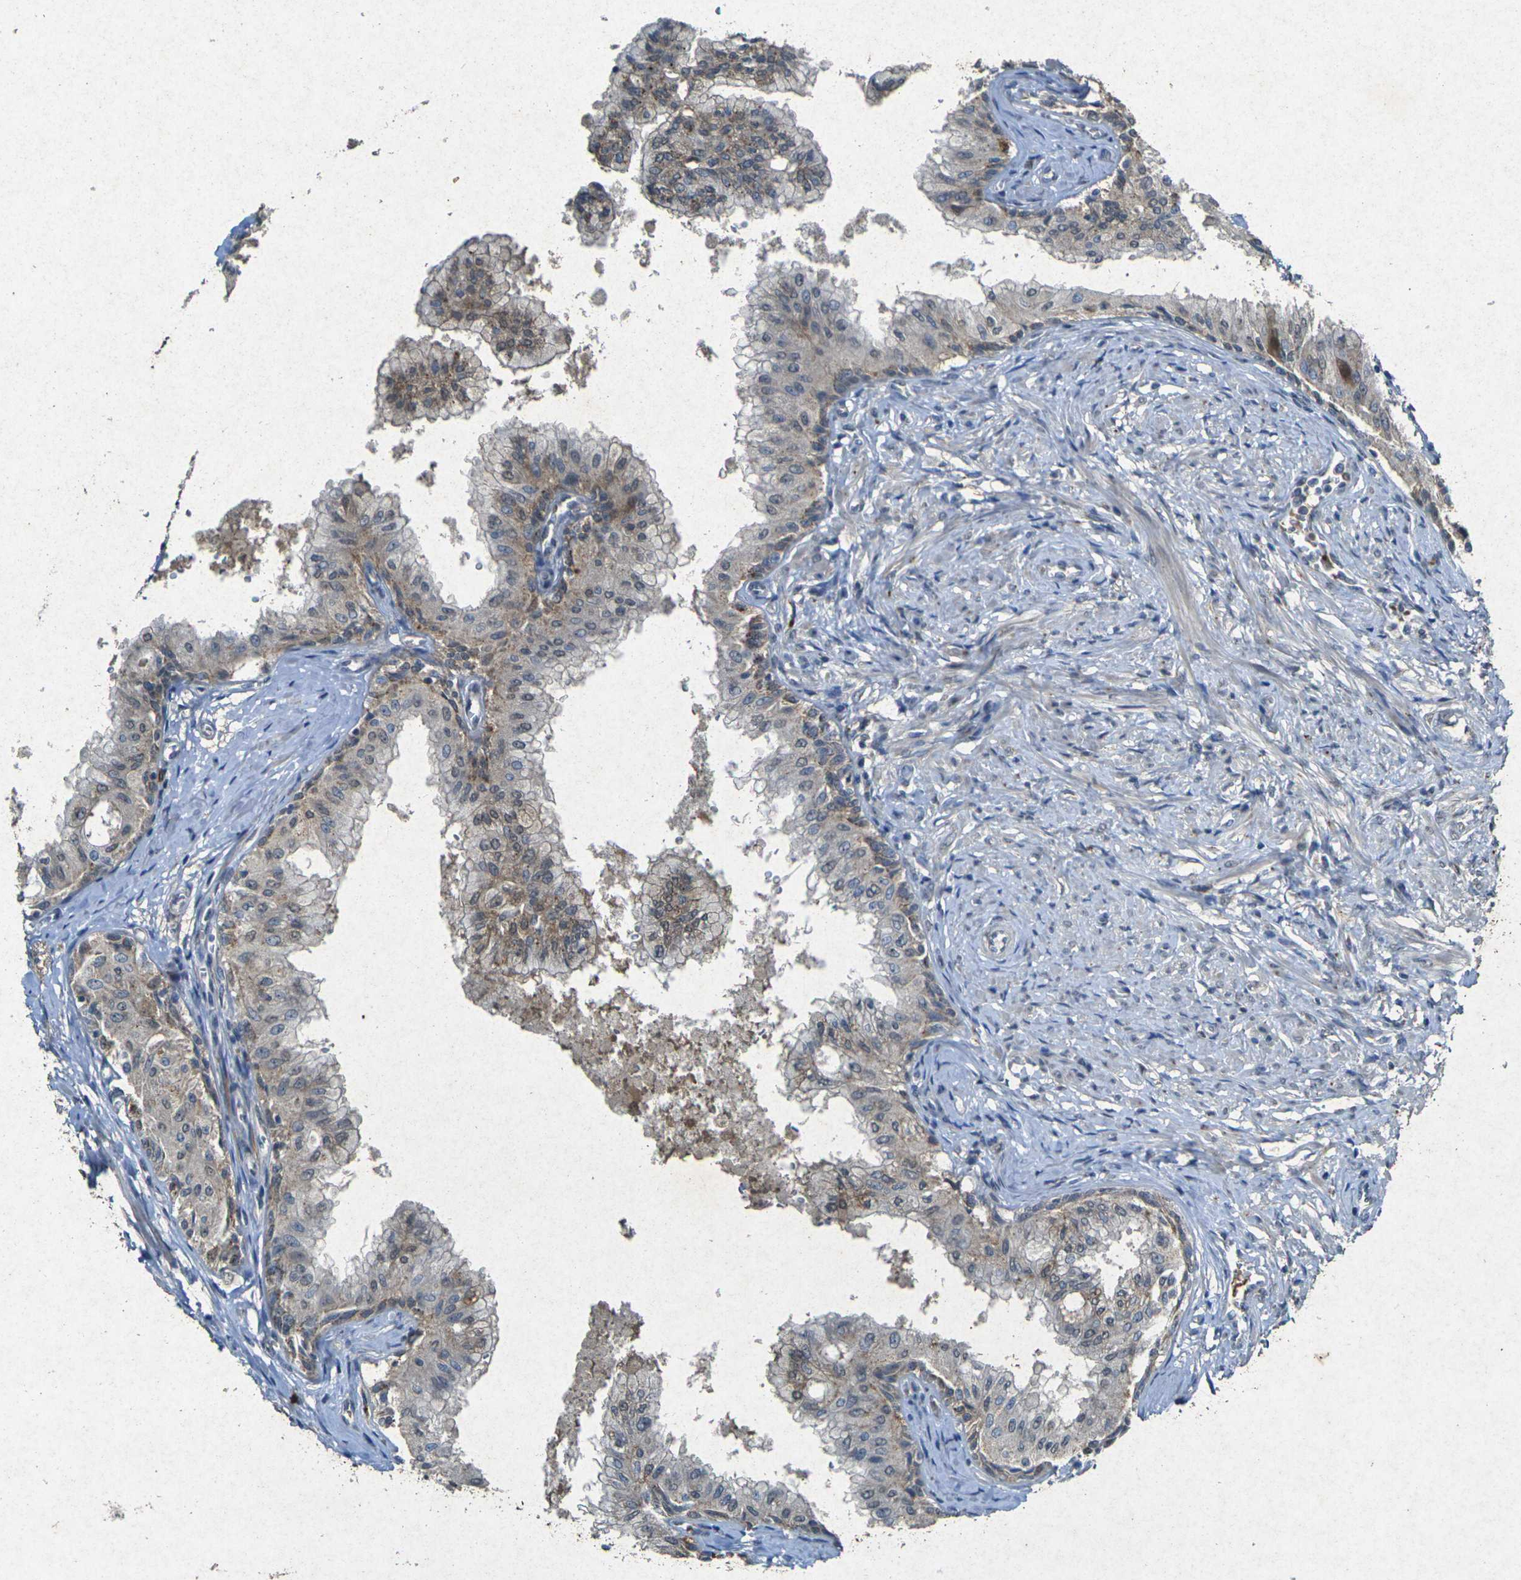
{"staining": {"intensity": "moderate", "quantity": "25%-75%", "location": "cytoplasmic/membranous"}, "tissue": "prostate", "cell_type": "Glandular cells", "image_type": "normal", "snomed": [{"axis": "morphology", "description": "Normal tissue, NOS"}, {"axis": "topography", "description": "Prostate"}, {"axis": "topography", "description": "Seminal veicle"}], "caption": "A brown stain highlights moderate cytoplasmic/membranous positivity of a protein in glandular cells of benign prostate.", "gene": "RGMA", "patient": {"sex": "male", "age": 60}}